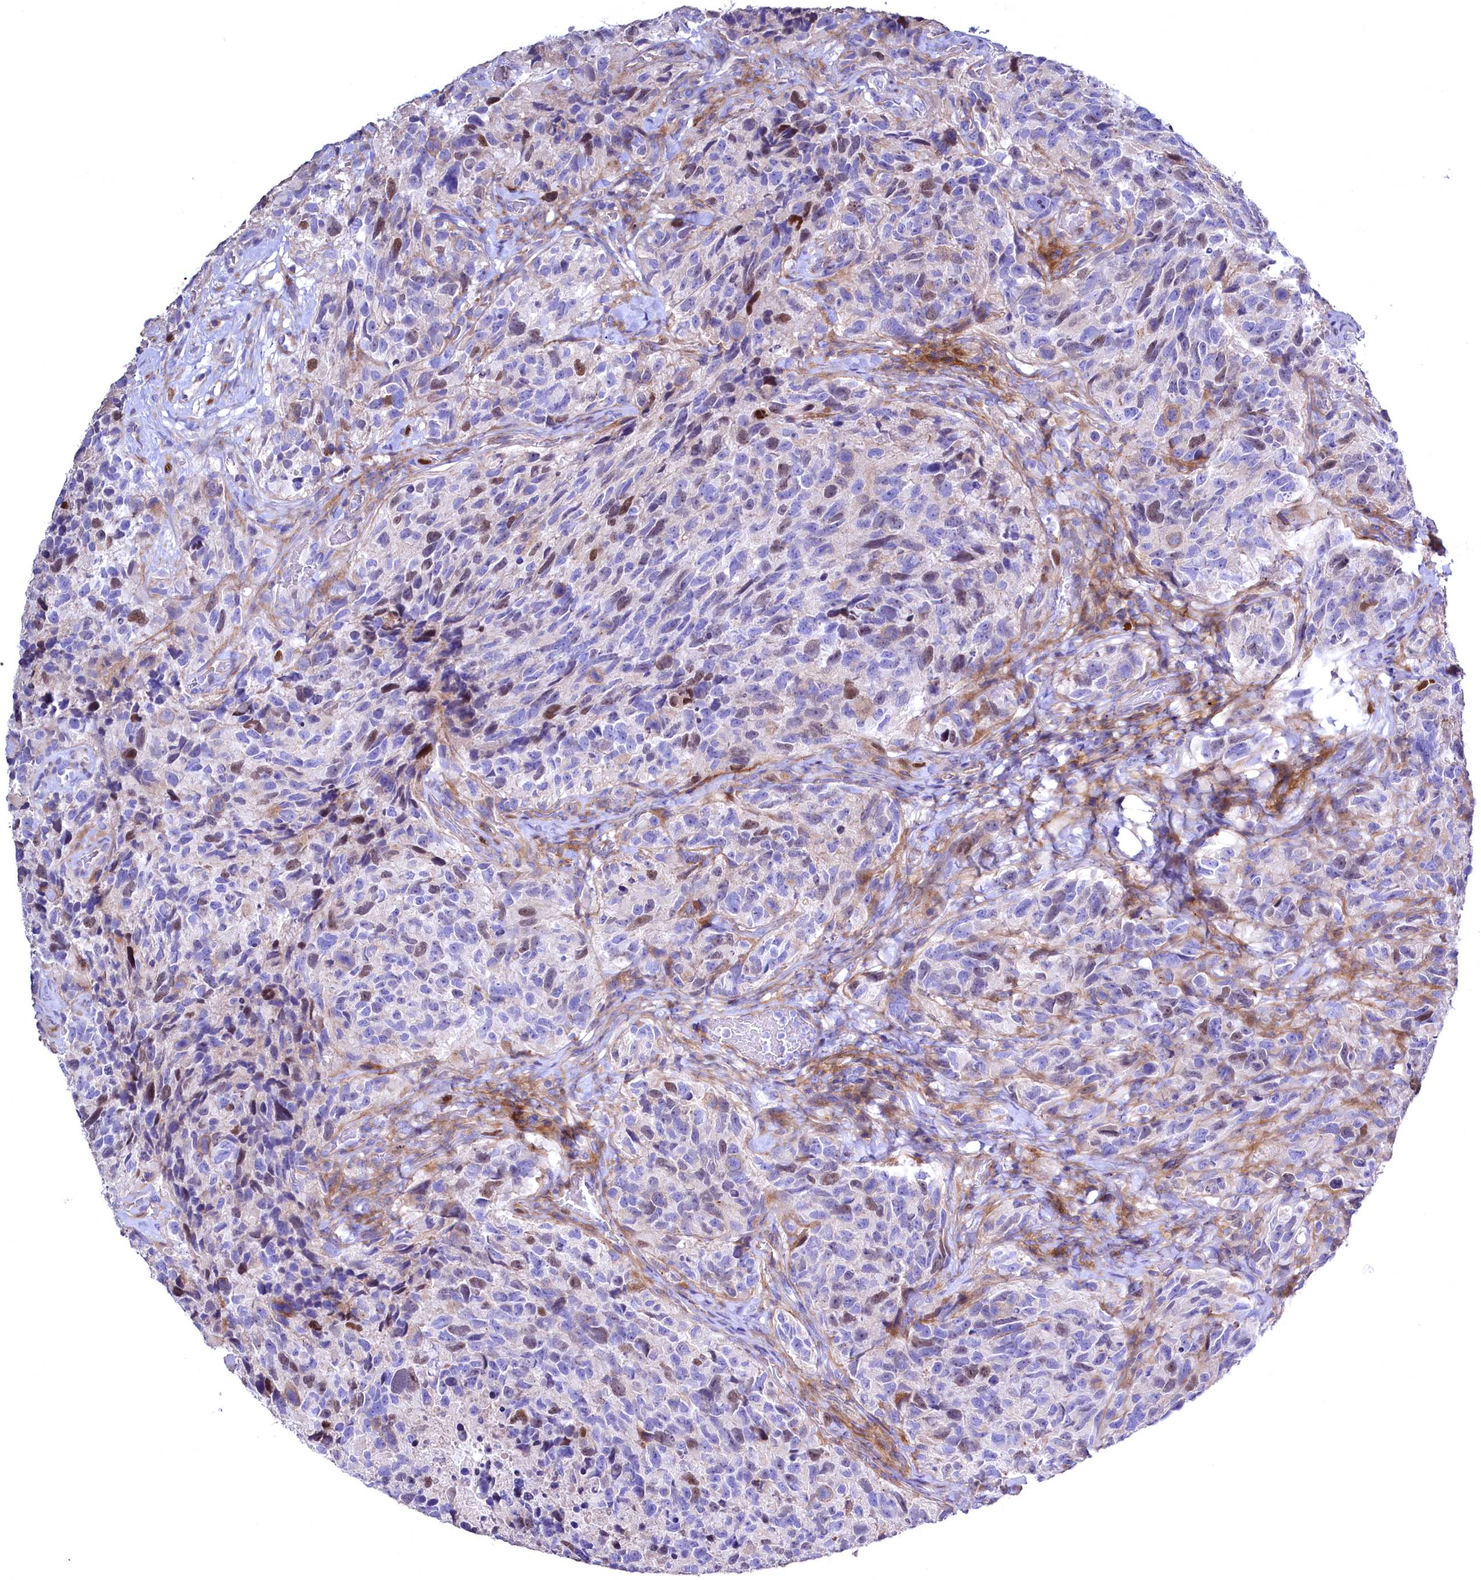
{"staining": {"intensity": "moderate", "quantity": "<25%", "location": "nuclear"}, "tissue": "glioma", "cell_type": "Tumor cells", "image_type": "cancer", "snomed": [{"axis": "morphology", "description": "Glioma, malignant, High grade"}, {"axis": "topography", "description": "Brain"}], "caption": "Malignant high-grade glioma tissue displays moderate nuclear positivity in about <25% of tumor cells, visualized by immunohistochemistry.", "gene": "WNT8A", "patient": {"sex": "male", "age": 69}}